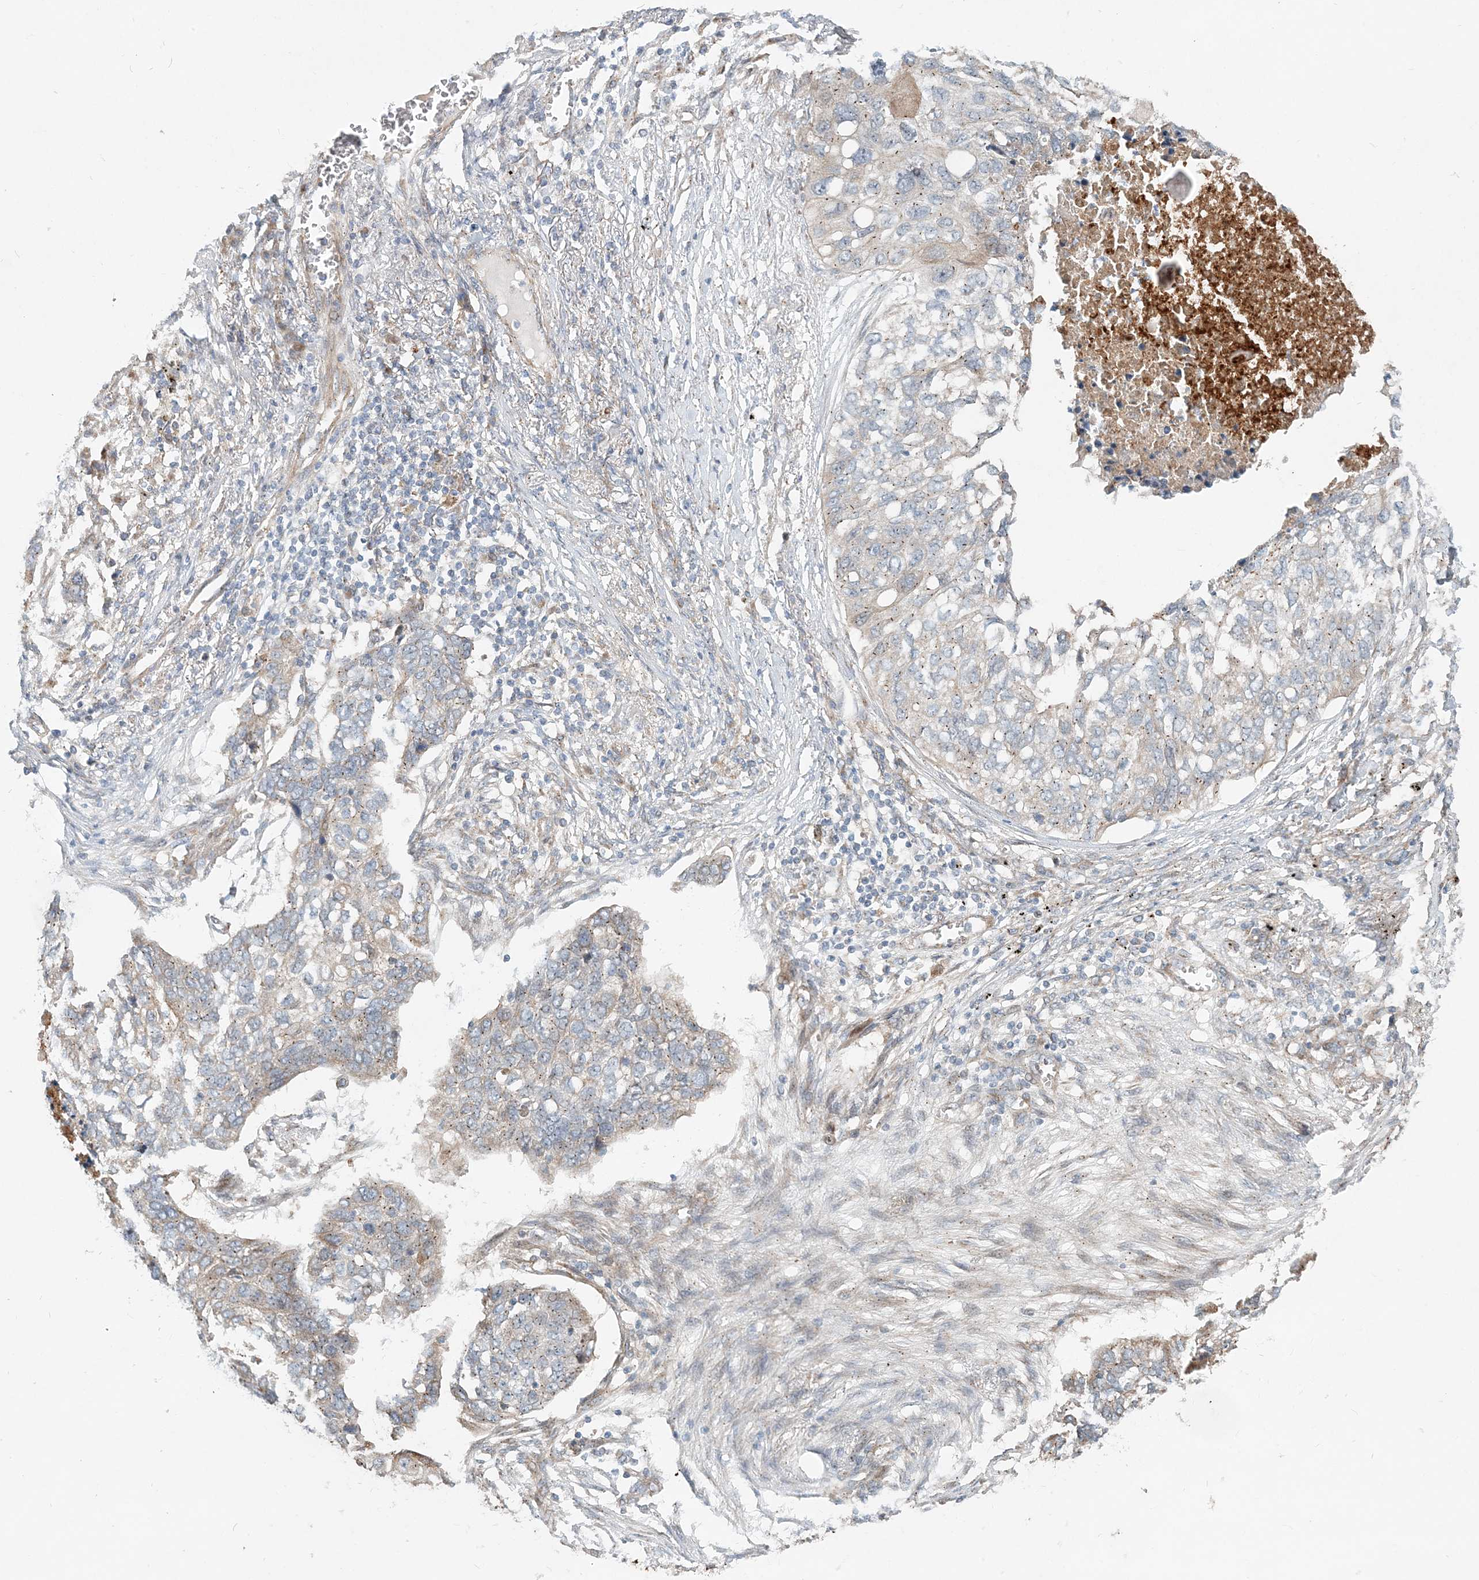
{"staining": {"intensity": "weak", "quantity": "<25%", "location": "cytoplasmic/membranous"}, "tissue": "lung cancer", "cell_type": "Tumor cells", "image_type": "cancer", "snomed": [{"axis": "morphology", "description": "Squamous cell carcinoma, NOS"}, {"axis": "topography", "description": "Lung"}], "caption": "Tumor cells show no significant expression in lung cancer (squamous cell carcinoma).", "gene": "CXXC5", "patient": {"sex": "female", "age": 63}}